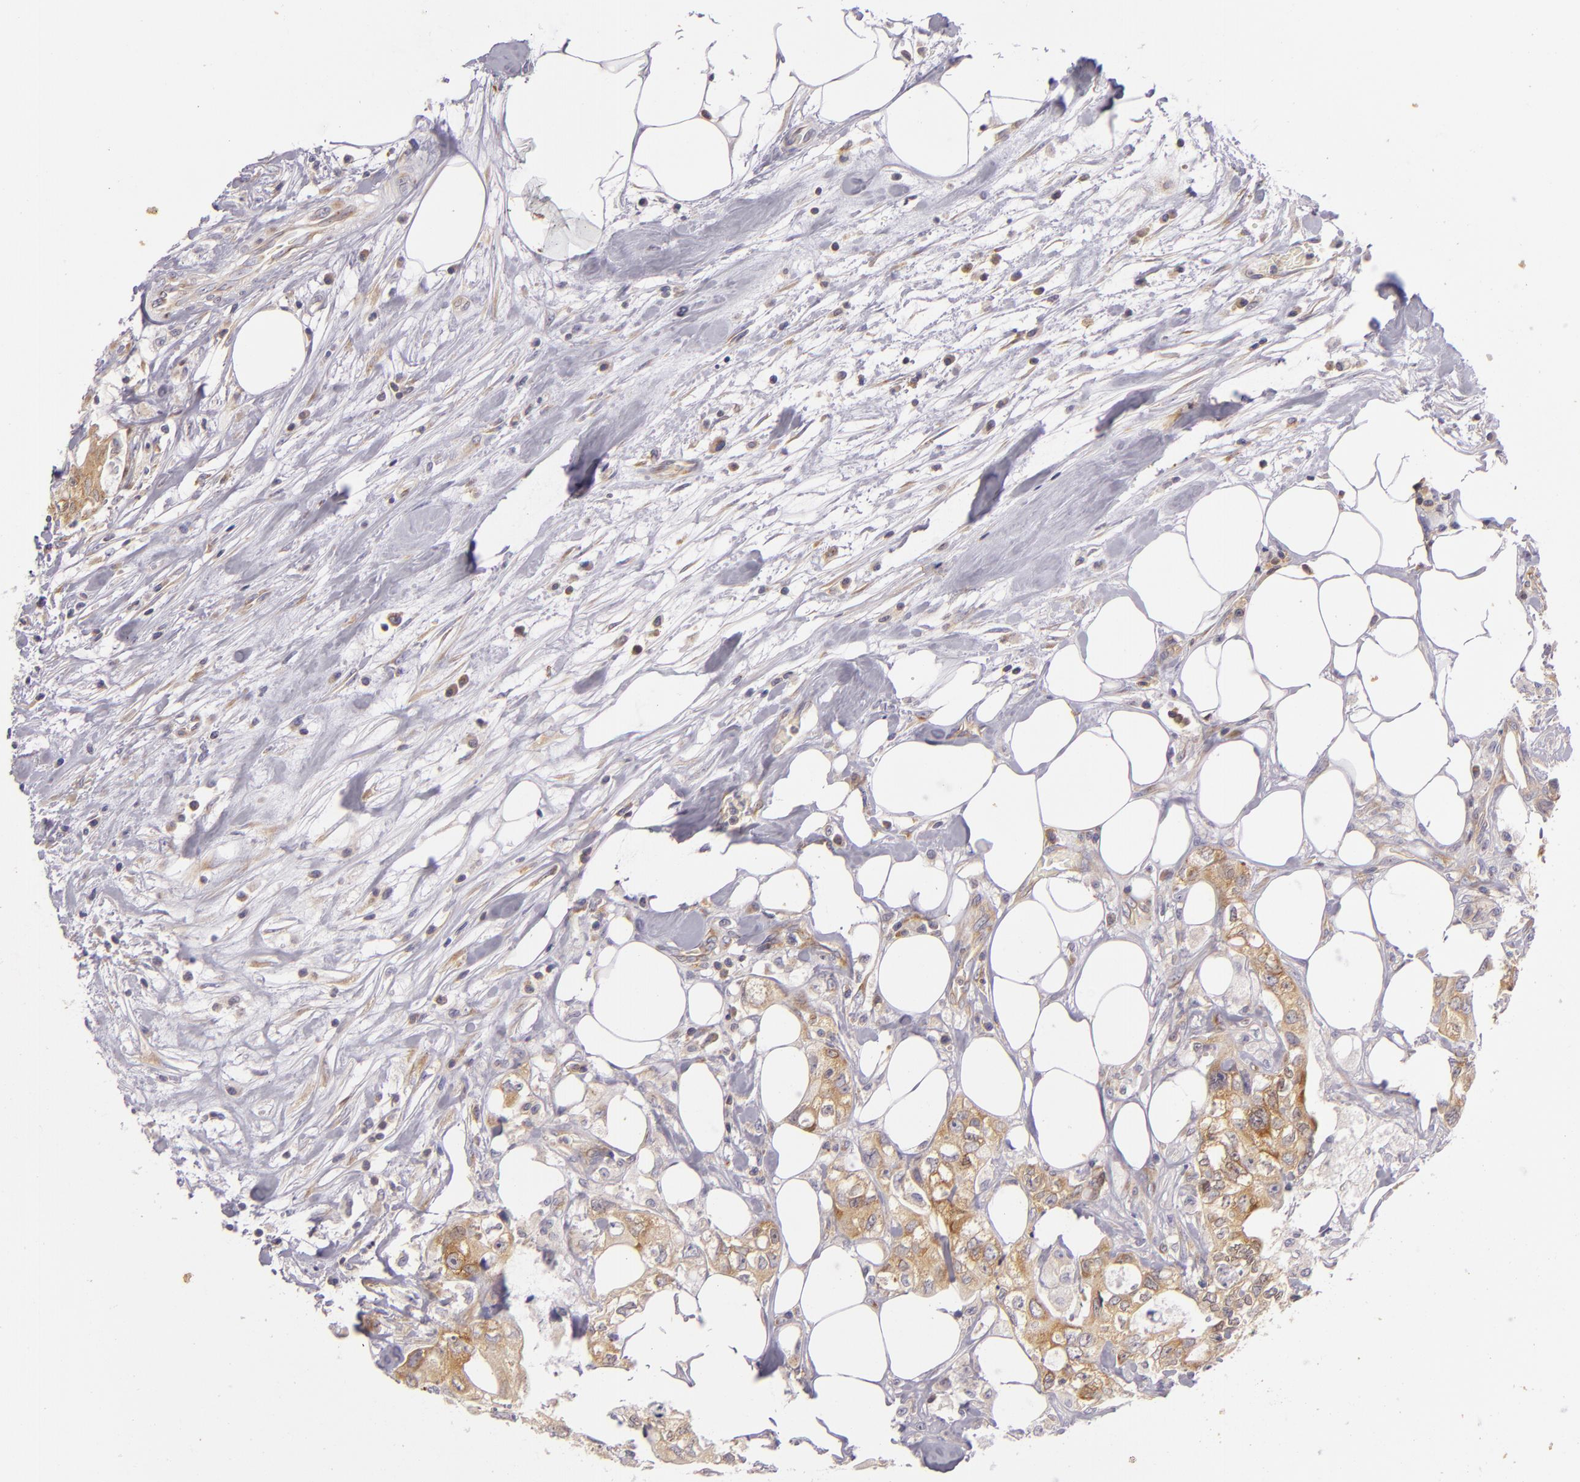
{"staining": {"intensity": "moderate", "quantity": "<25%", "location": "cytoplasmic/membranous"}, "tissue": "colorectal cancer", "cell_type": "Tumor cells", "image_type": "cancer", "snomed": [{"axis": "morphology", "description": "Adenocarcinoma, NOS"}, {"axis": "topography", "description": "Rectum"}], "caption": "About <25% of tumor cells in colorectal cancer (adenocarcinoma) exhibit moderate cytoplasmic/membranous protein expression as visualized by brown immunohistochemical staining.", "gene": "UPF3B", "patient": {"sex": "female", "age": 57}}